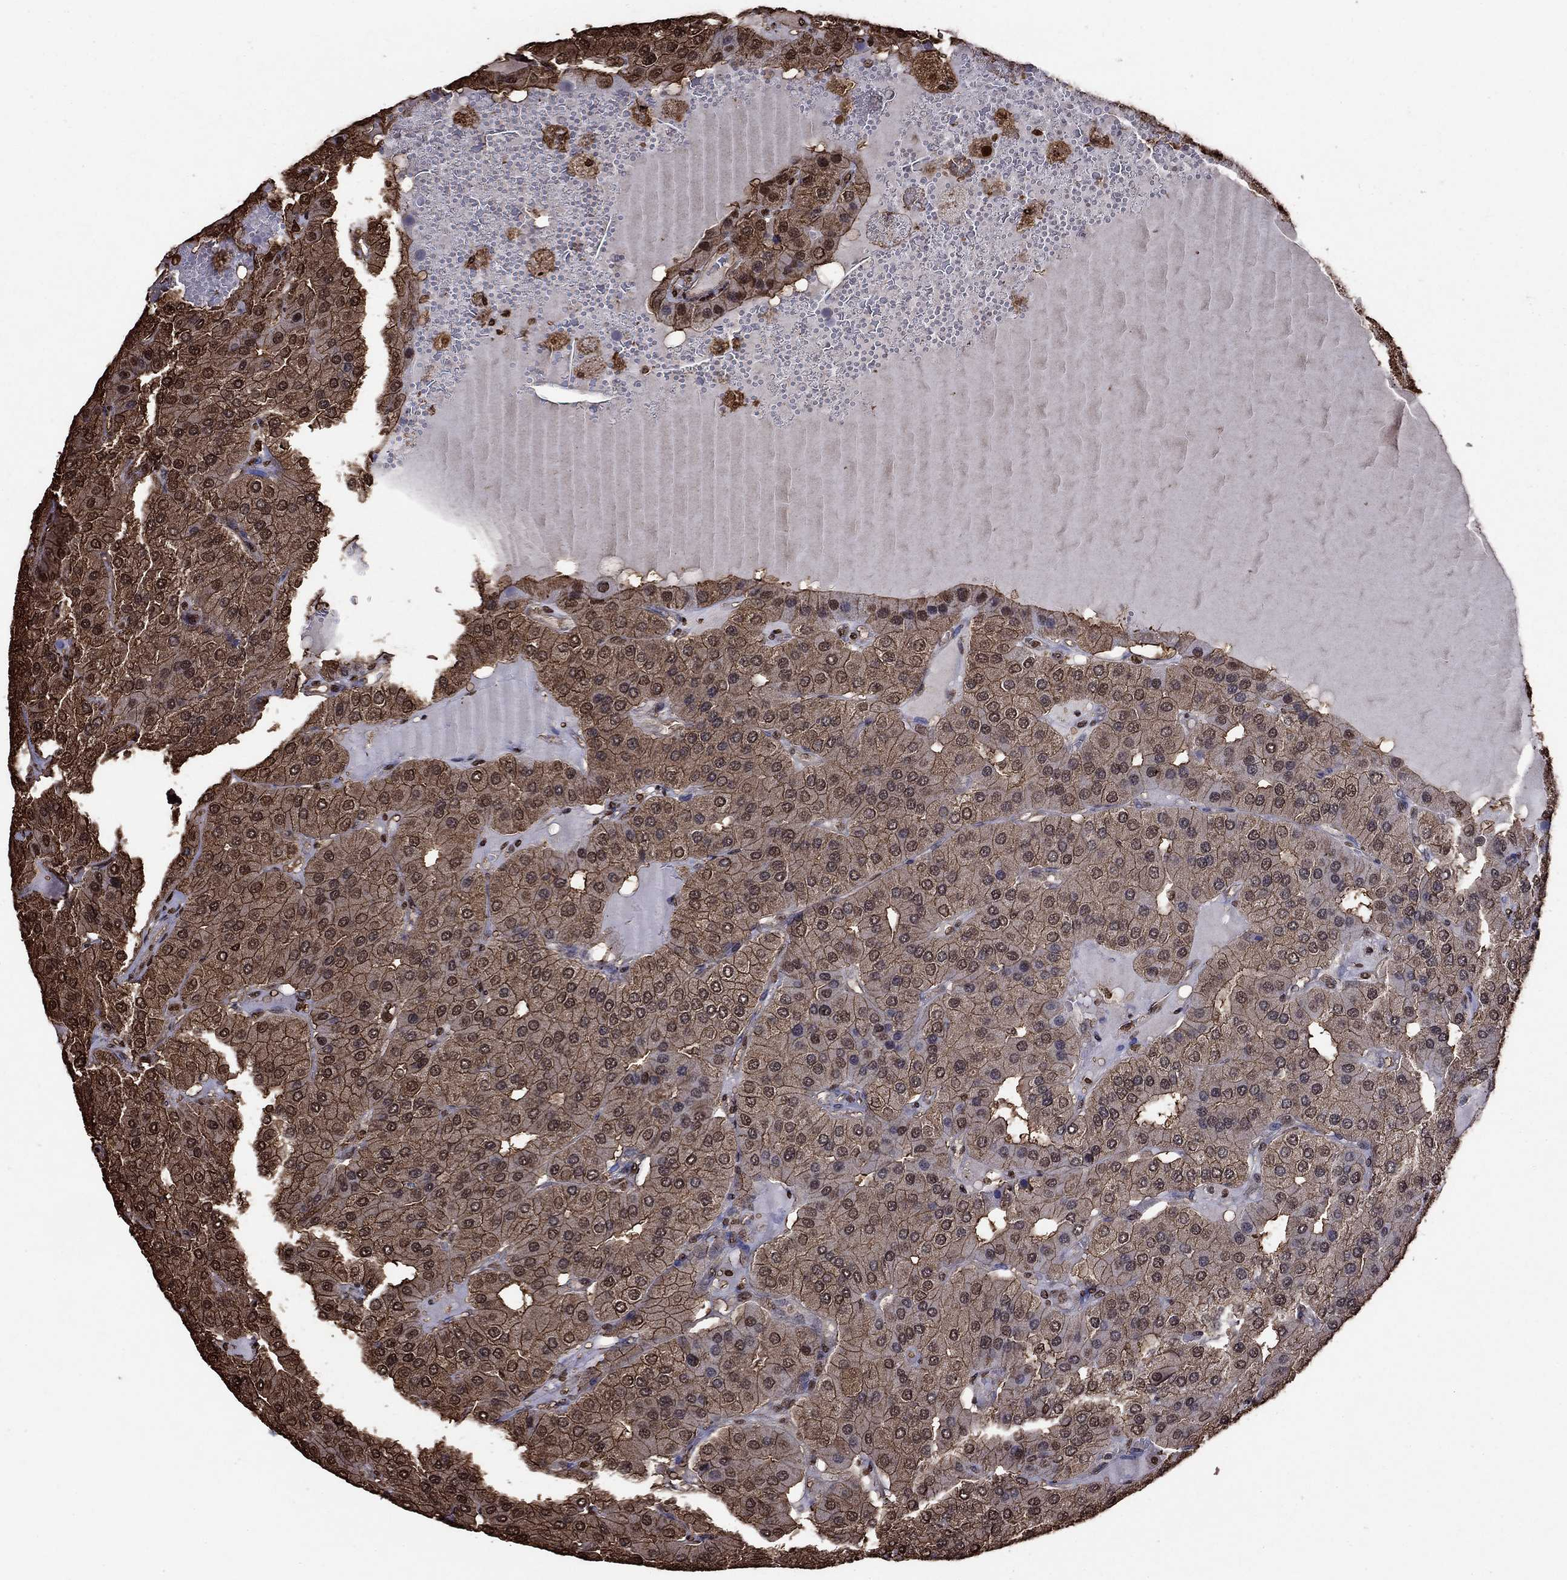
{"staining": {"intensity": "moderate", "quantity": "25%-75%", "location": "cytoplasmic/membranous,nuclear"}, "tissue": "parathyroid gland", "cell_type": "Glandular cells", "image_type": "normal", "snomed": [{"axis": "morphology", "description": "Normal tissue, NOS"}, {"axis": "morphology", "description": "Adenoma, NOS"}, {"axis": "topography", "description": "Parathyroid gland"}], "caption": "This micrograph shows immunohistochemistry (IHC) staining of unremarkable human parathyroid gland, with medium moderate cytoplasmic/membranous,nuclear expression in approximately 25%-75% of glandular cells.", "gene": "GAPDH", "patient": {"sex": "female", "age": 86}}